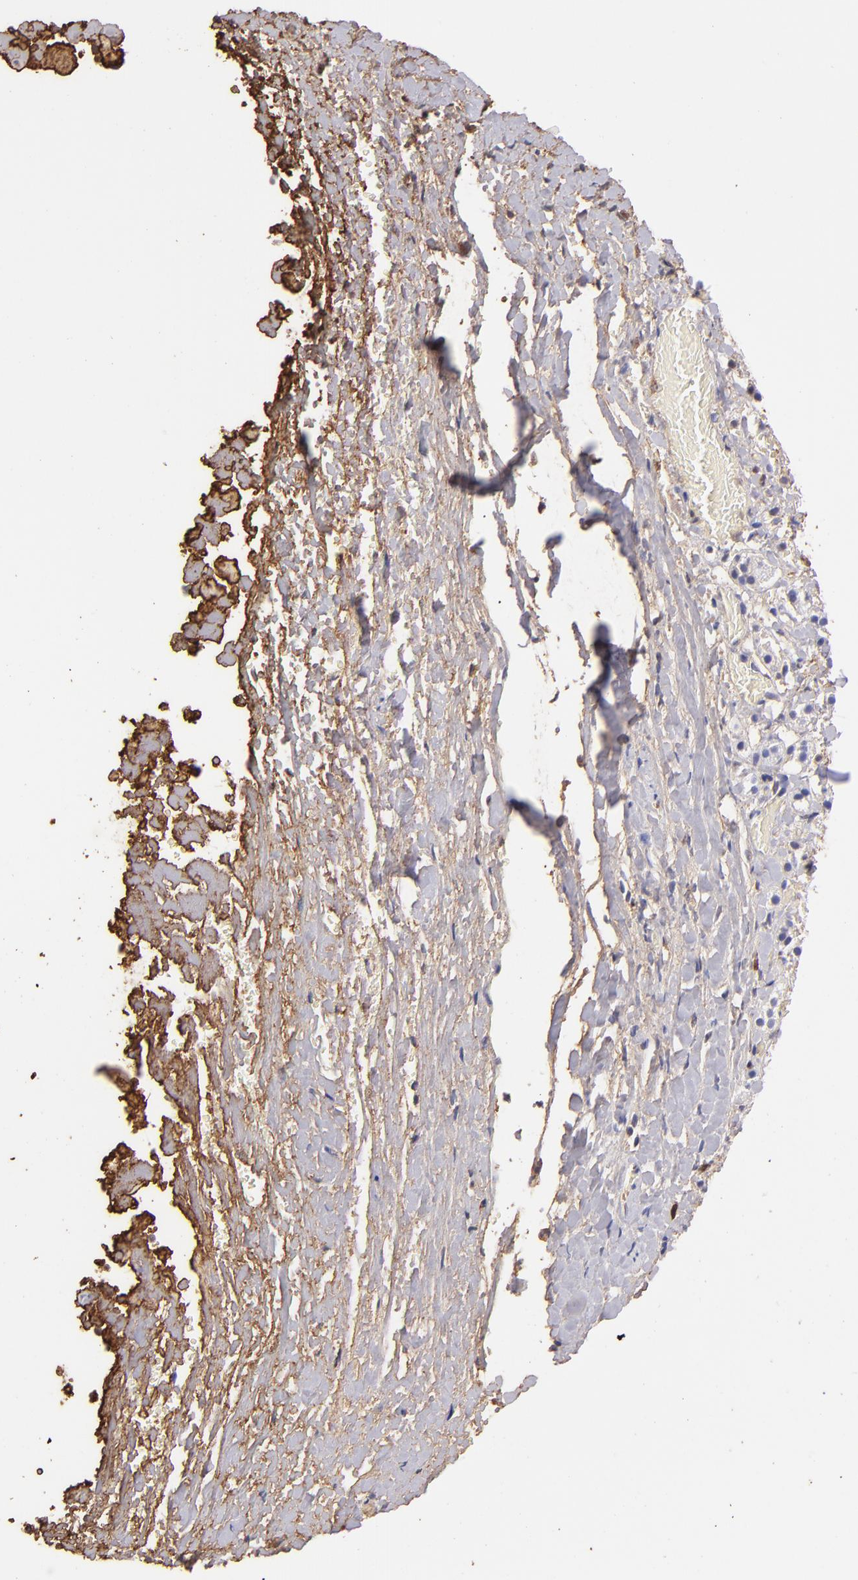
{"staining": {"intensity": "negative", "quantity": "none", "location": "none"}, "tissue": "adrenal gland", "cell_type": "Glandular cells", "image_type": "normal", "snomed": [{"axis": "morphology", "description": "Normal tissue, NOS"}, {"axis": "topography", "description": "Adrenal gland"}], "caption": "This is an immunohistochemistry (IHC) micrograph of benign adrenal gland. There is no positivity in glandular cells.", "gene": "FGB", "patient": {"sex": "female", "age": 44}}